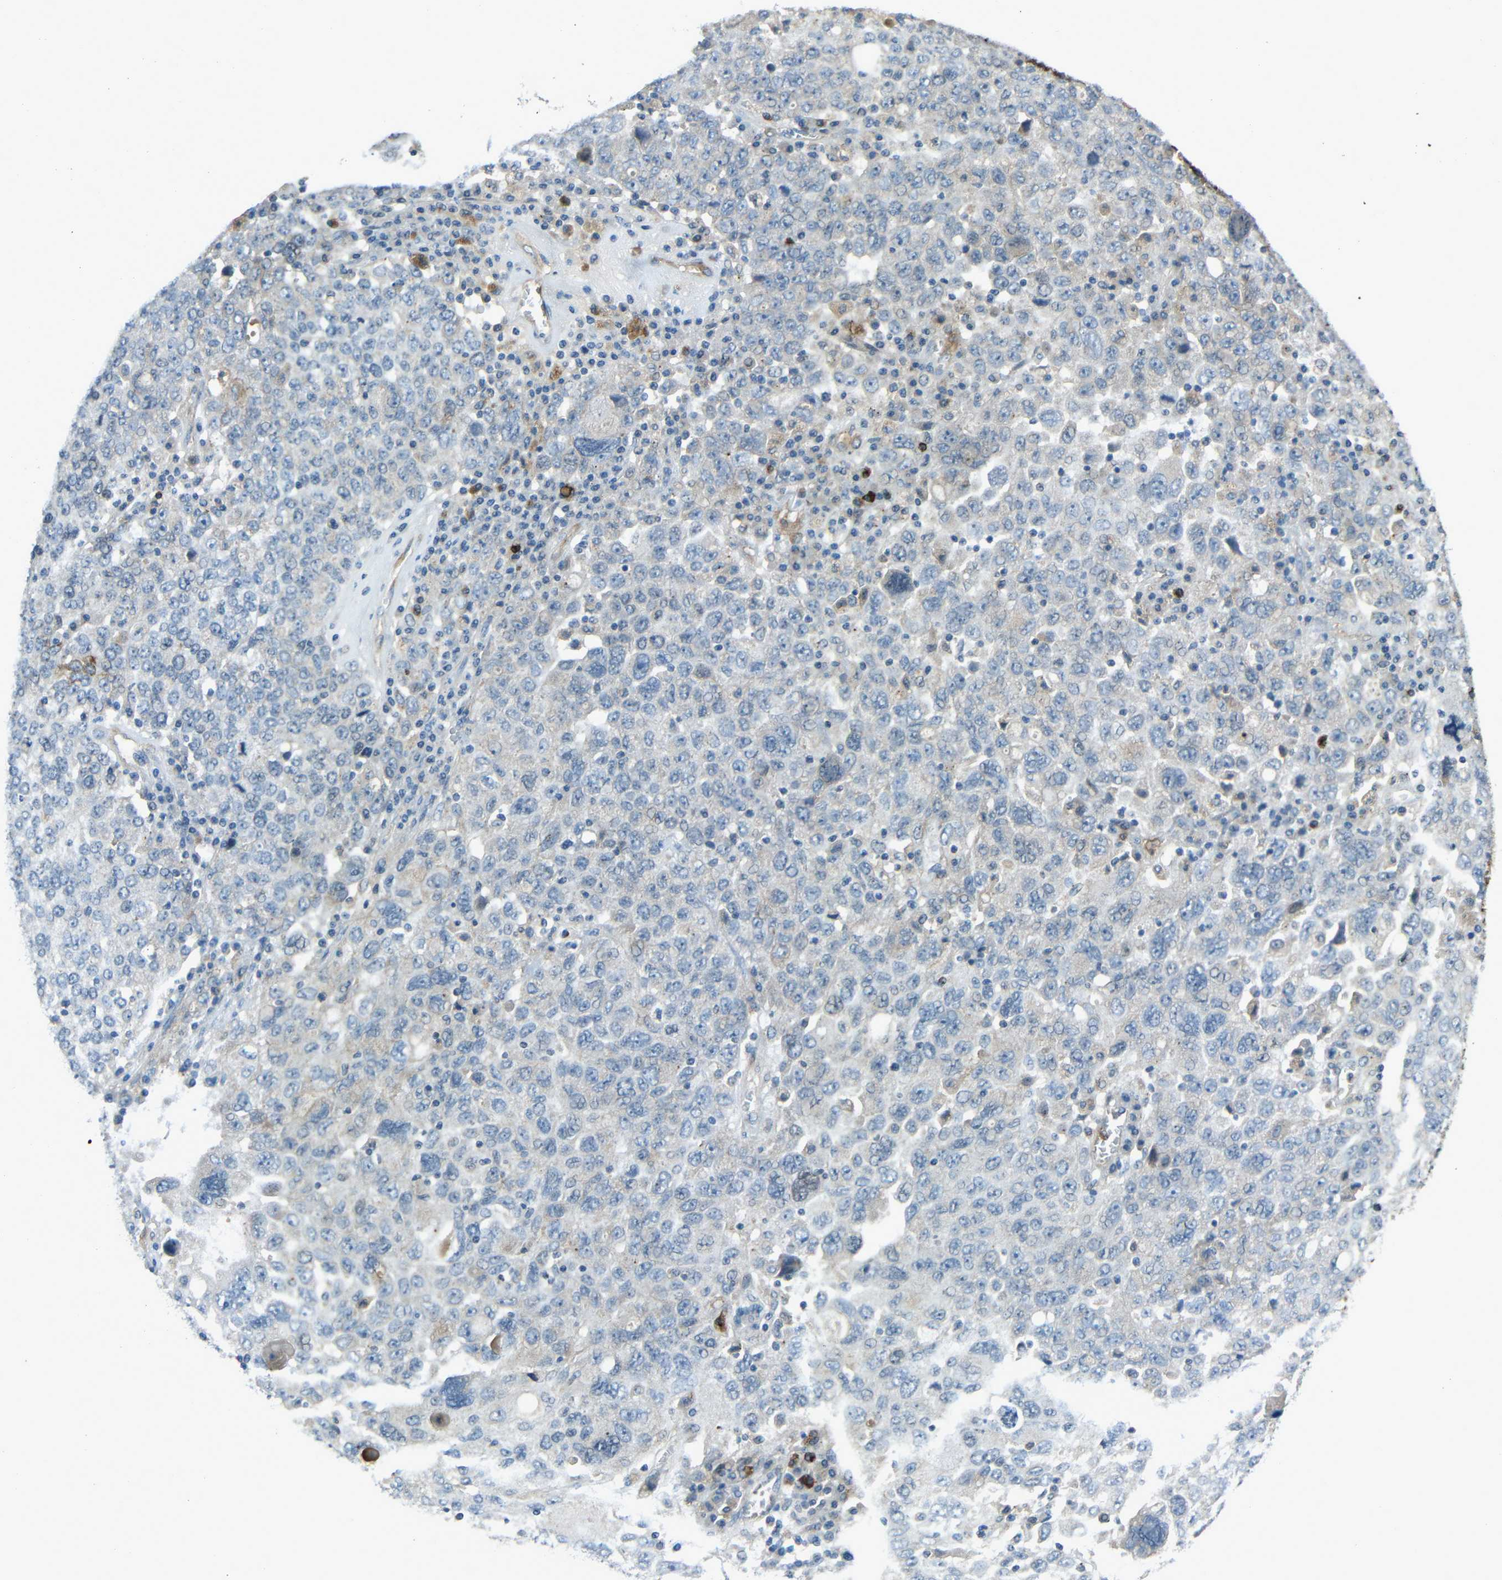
{"staining": {"intensity": "negative", "quantity": "none", "location": "none"}, "tissue": "ovarian cancer", "cell_type": "Tumor cells", "image_type": "cancer", "snomed": [{"axis": "morphology", "description": "Carcinoma, endometroid"}, {"axis": "topography", "description": "Ovary"}], "caption": "A micrograph of human ovarian cancer is negative for staining in tumor cells.", "gene": "DCLK1", "patient": {"sex": "female", "age": 62}}